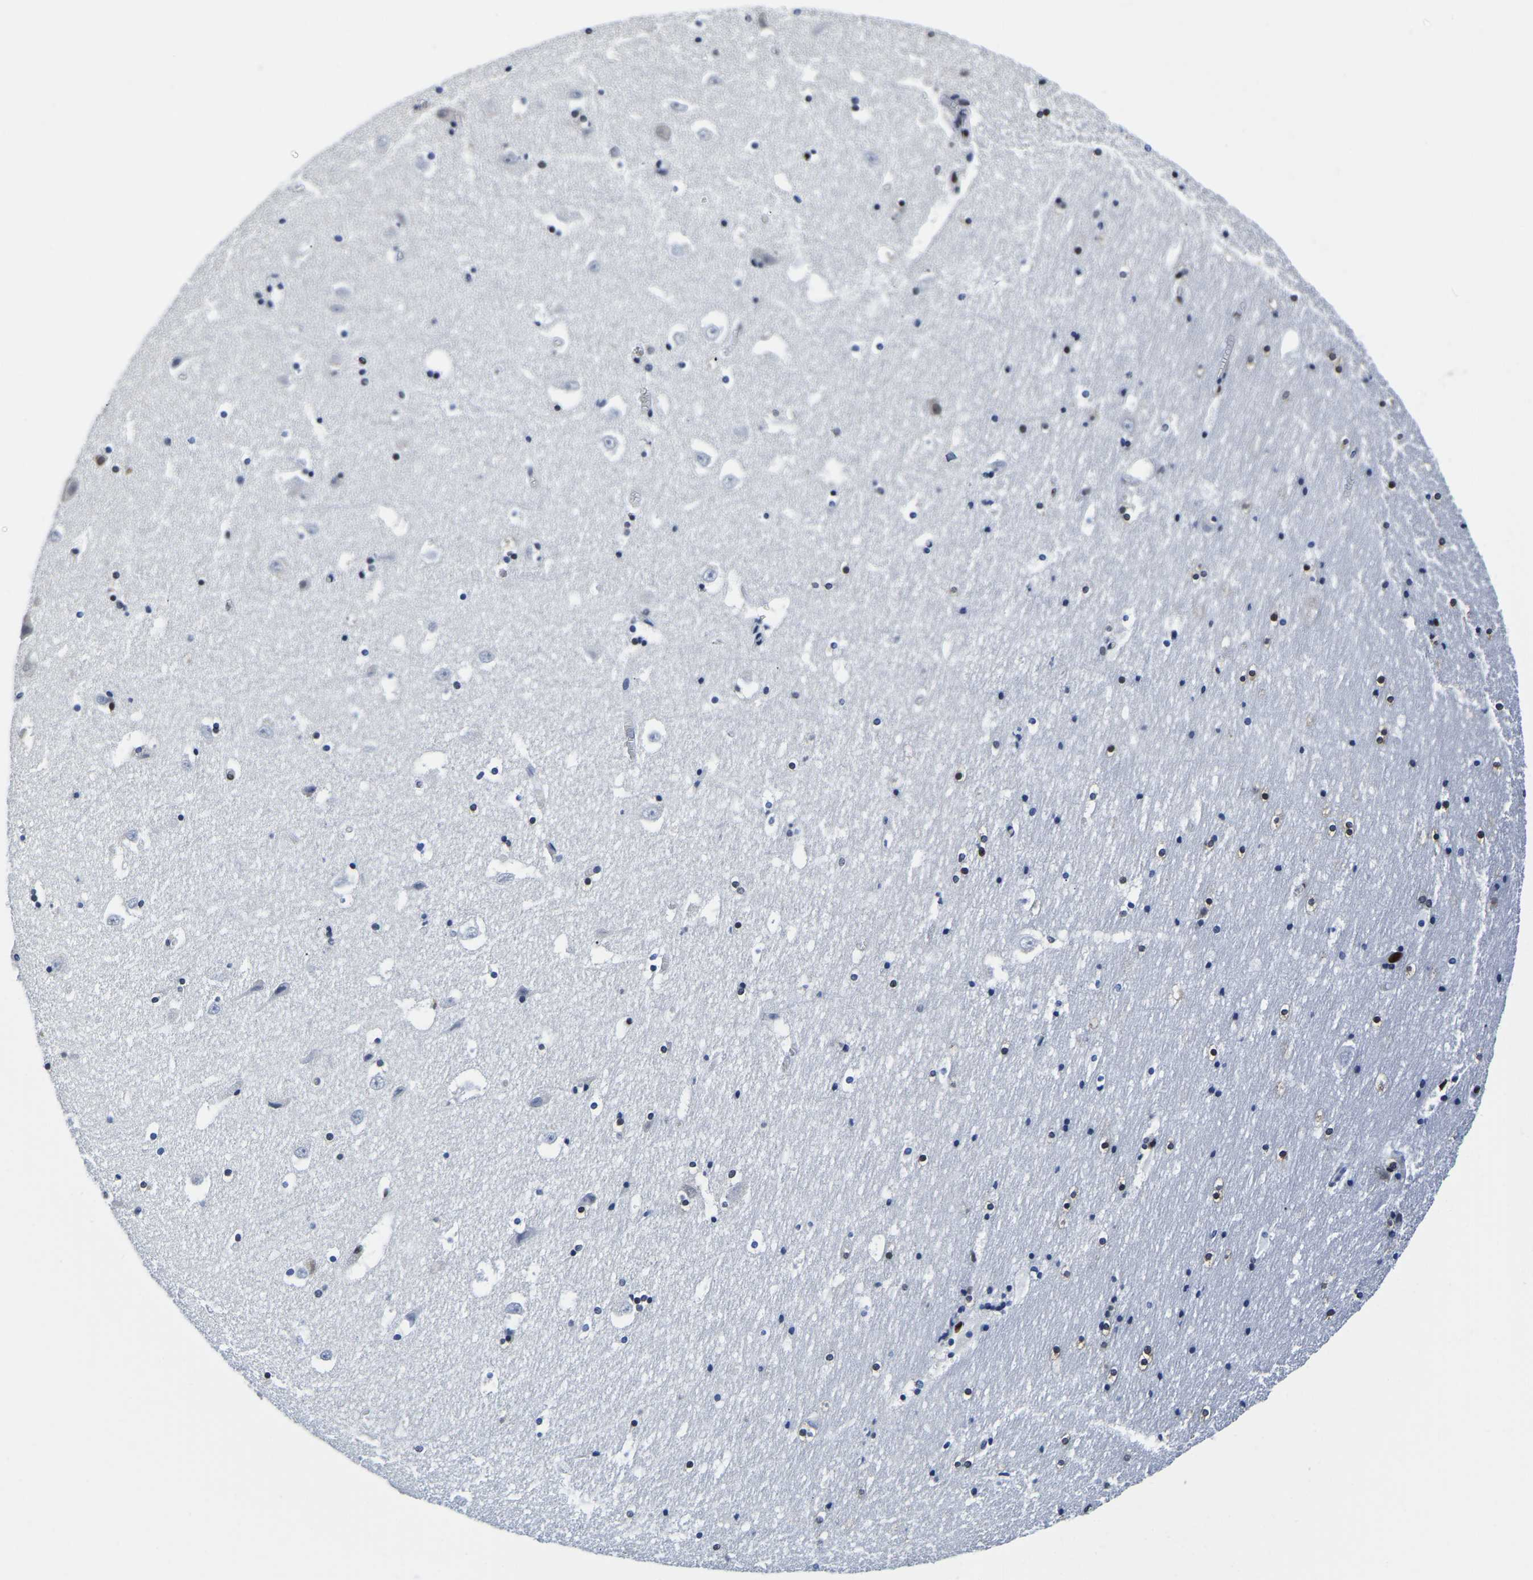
{"staining": {"intensity": "moderate", "quantity": "25%-75%", "location": "nuclear"}, "tissue": "hippocampus", "cell_type": "Glial cells", "image_type": "normal", "snomed": [{"axis": "morphology", "description": "Normal tissue, NOS"}, {"axis": "topography", "description": "Hippocampus"}], "caption": "Moderate nuclear expression is appreciated in about 25%-75% of glial cells in normal hippocampus. The staining is performed using DAB (3,3'-diaminobenzidine) brown chromogen to label protein expression. The nuclei are counter-stained blue using hematoxylin.", "gene": "UBA1", "patient": {"sex": "male", "age": 45}}